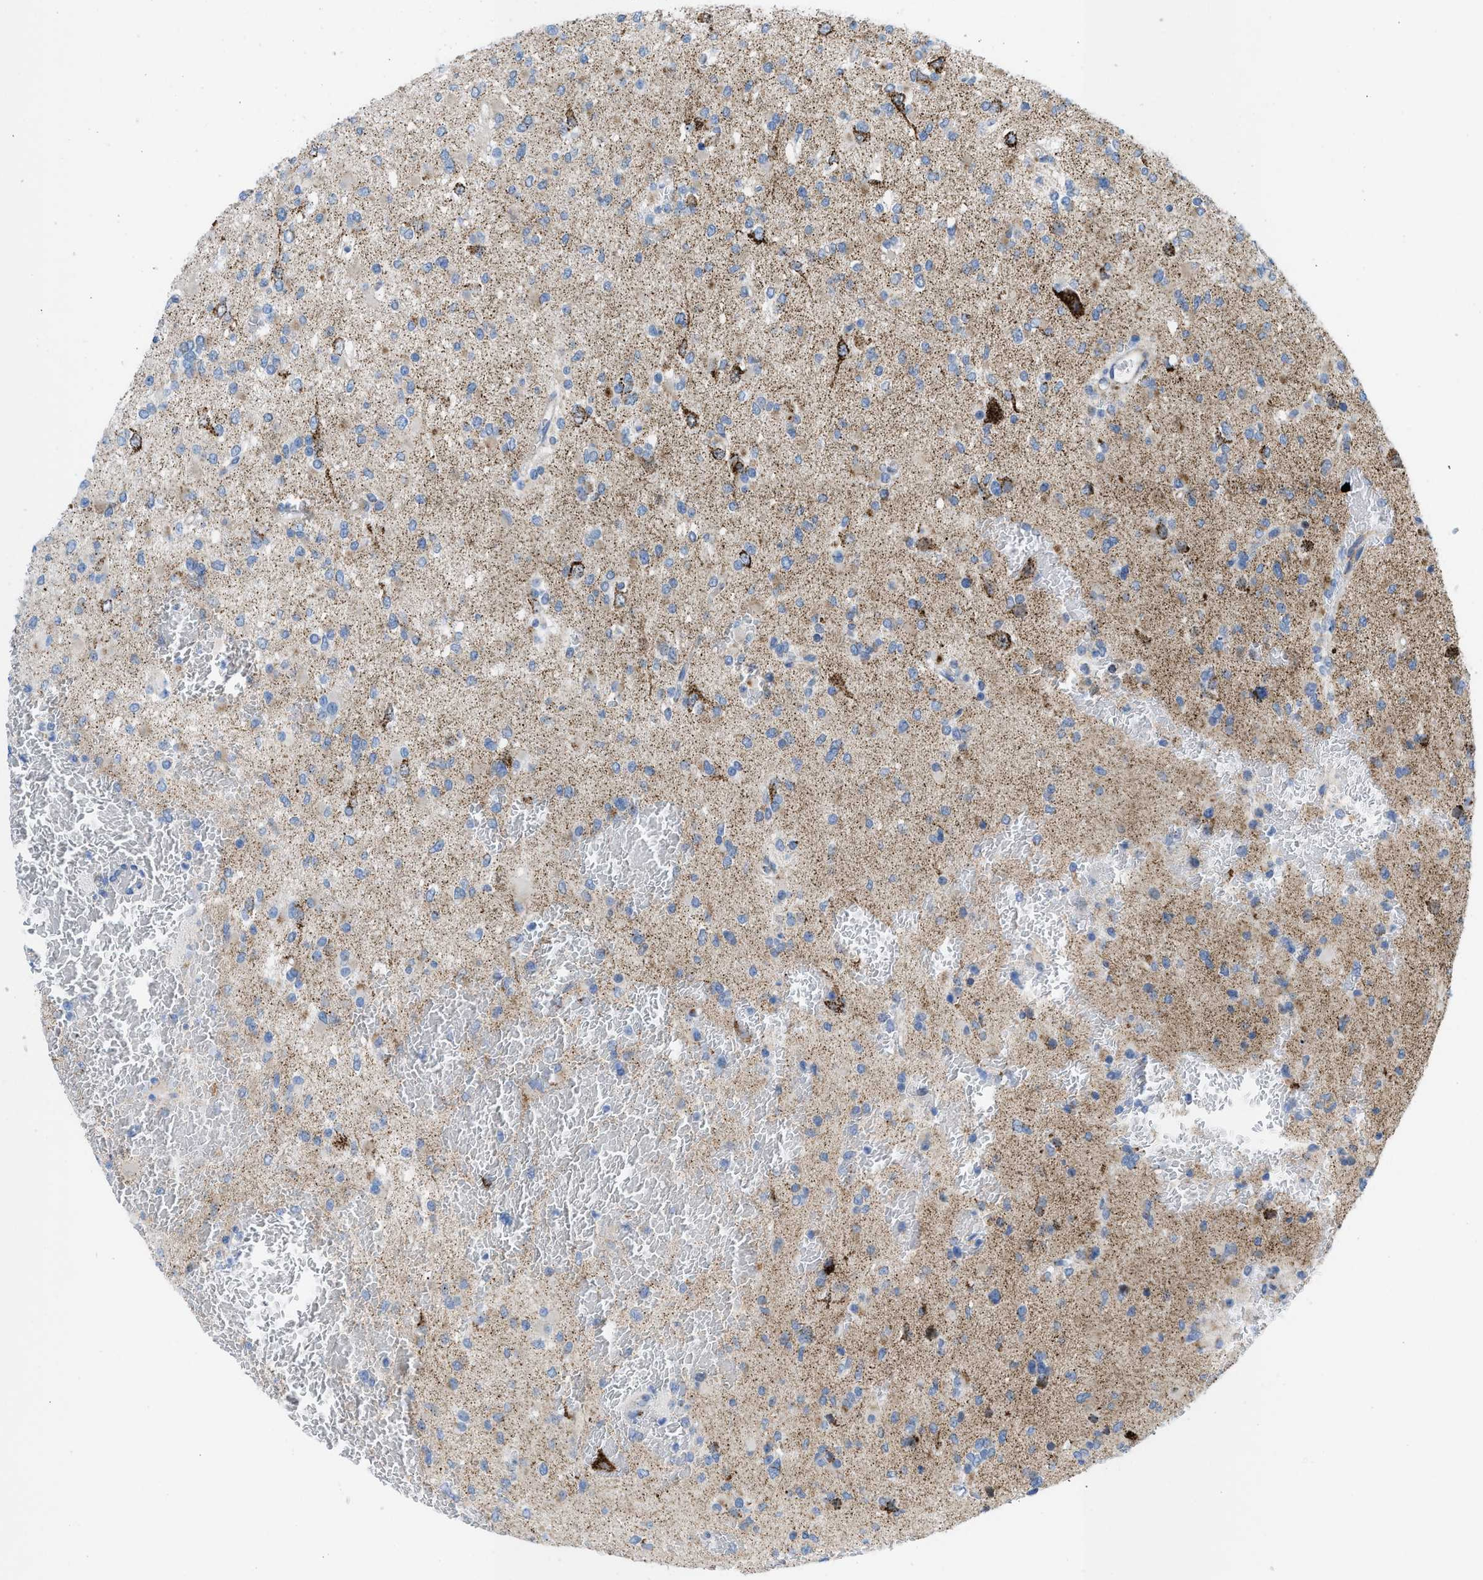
{"staining": {"intensity": "negative", "quantity": "none", "location": "none"}, "tissue": "glioma", "cell_type": "Tumor cells", "image_type": "cancer", "snomed": [{"axis": "morphology", "description": "Glioma, malignant, Low grade"}, {"axis": "topography", "description": "Brain"}], "caption": "Image shows no significant protein staining in tumor cells of glioma.", "gene": "RBBP9", "patient": {"sex": "female", "age": 22}}